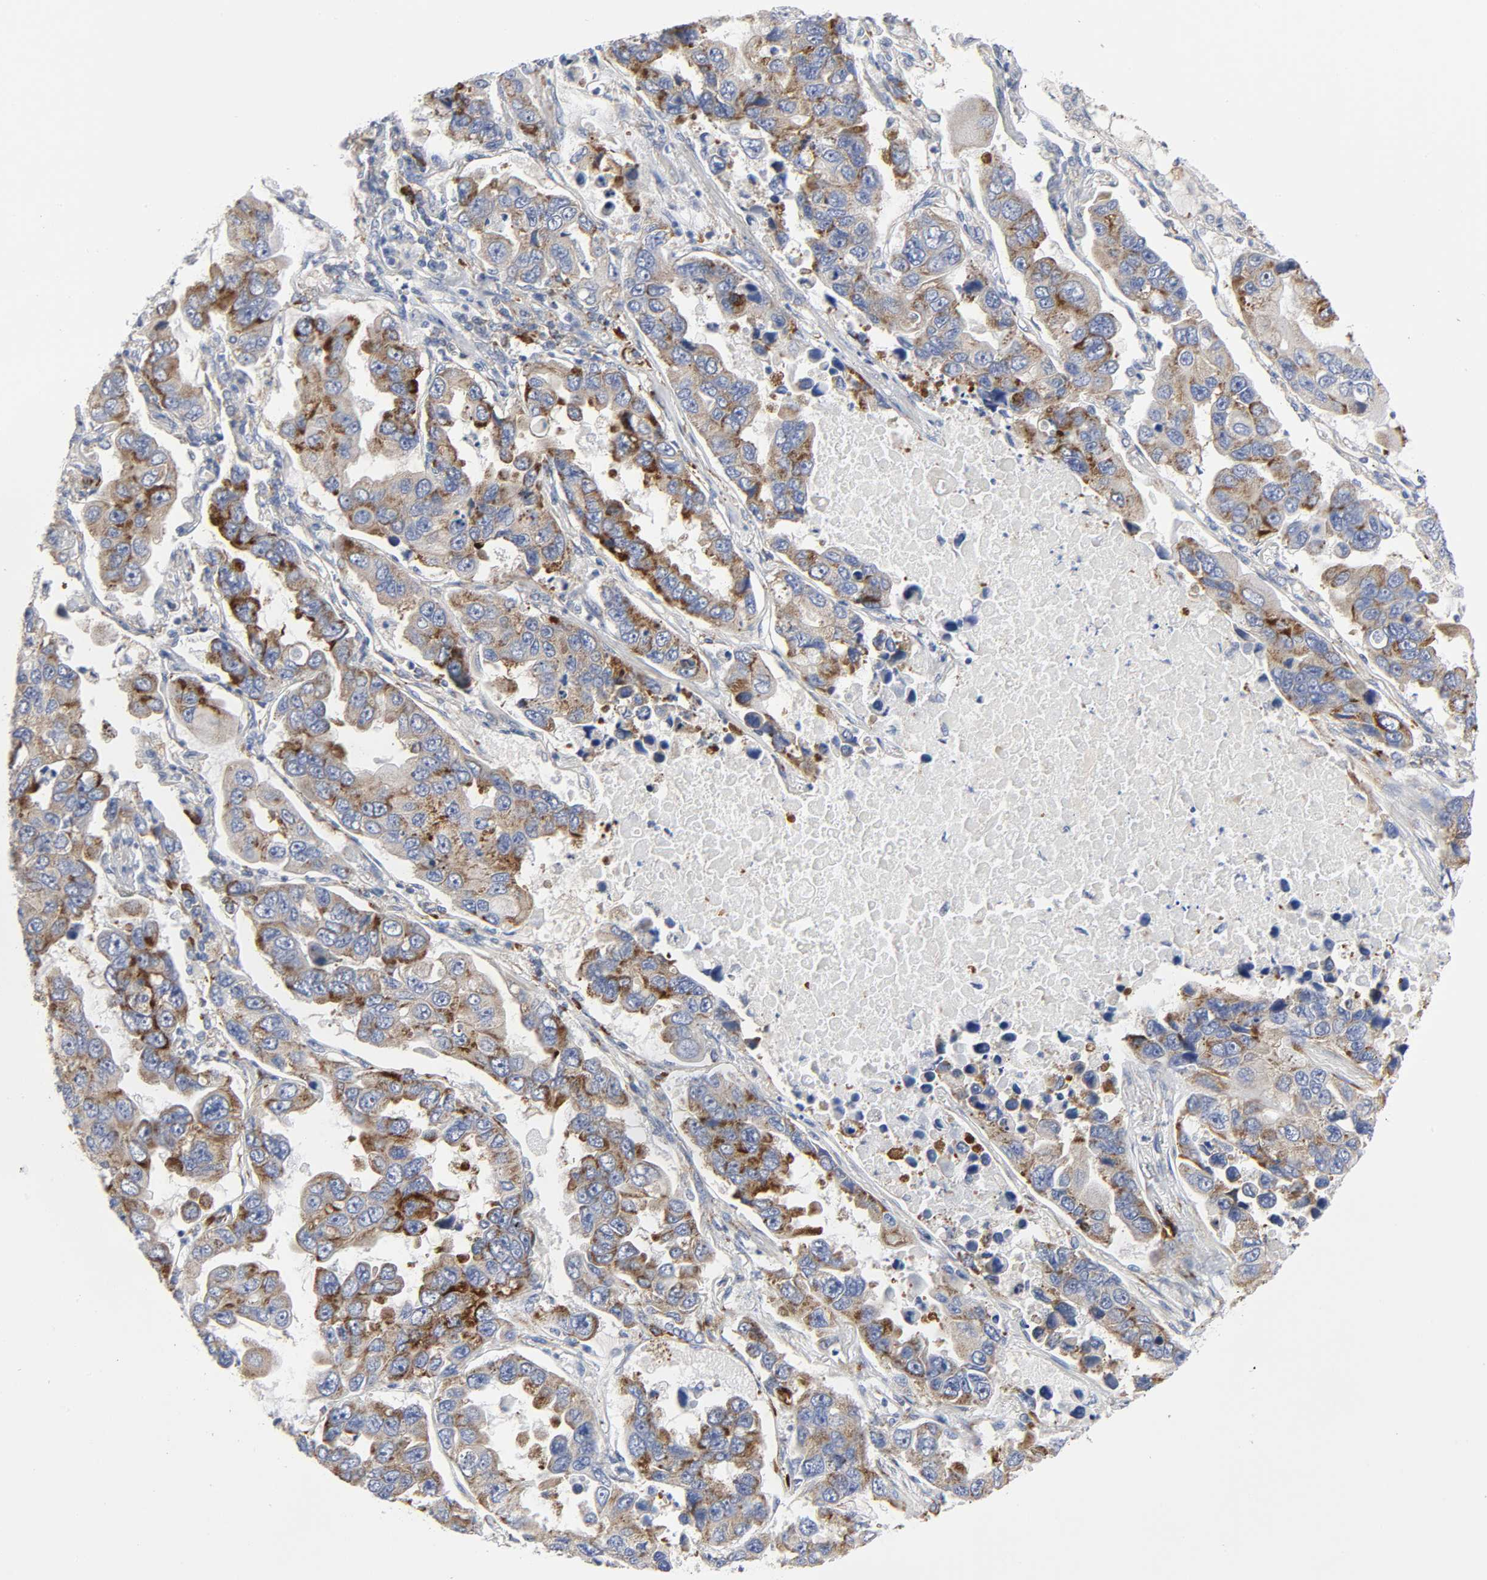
{"staining": {"intensity": "strong", "quantity": ">75%", "location": "cytoplasmic/membranous"}, "tissue": "lung cancer", "cell_type": "Tumor cells", "image_type": "cancer", "snomed": [{"axis": "morphology", "description": "Adenocarcinoma, NOS"}, {"axis": "topography", "description": "Lung"}], "caption": "An image of lung adenocarcinoma stained for a protein displays strong cytoplasmic/membranous brown staining in tumor cells.", "gene": "REL", "patient": {"sex": "male", "age": 64}}